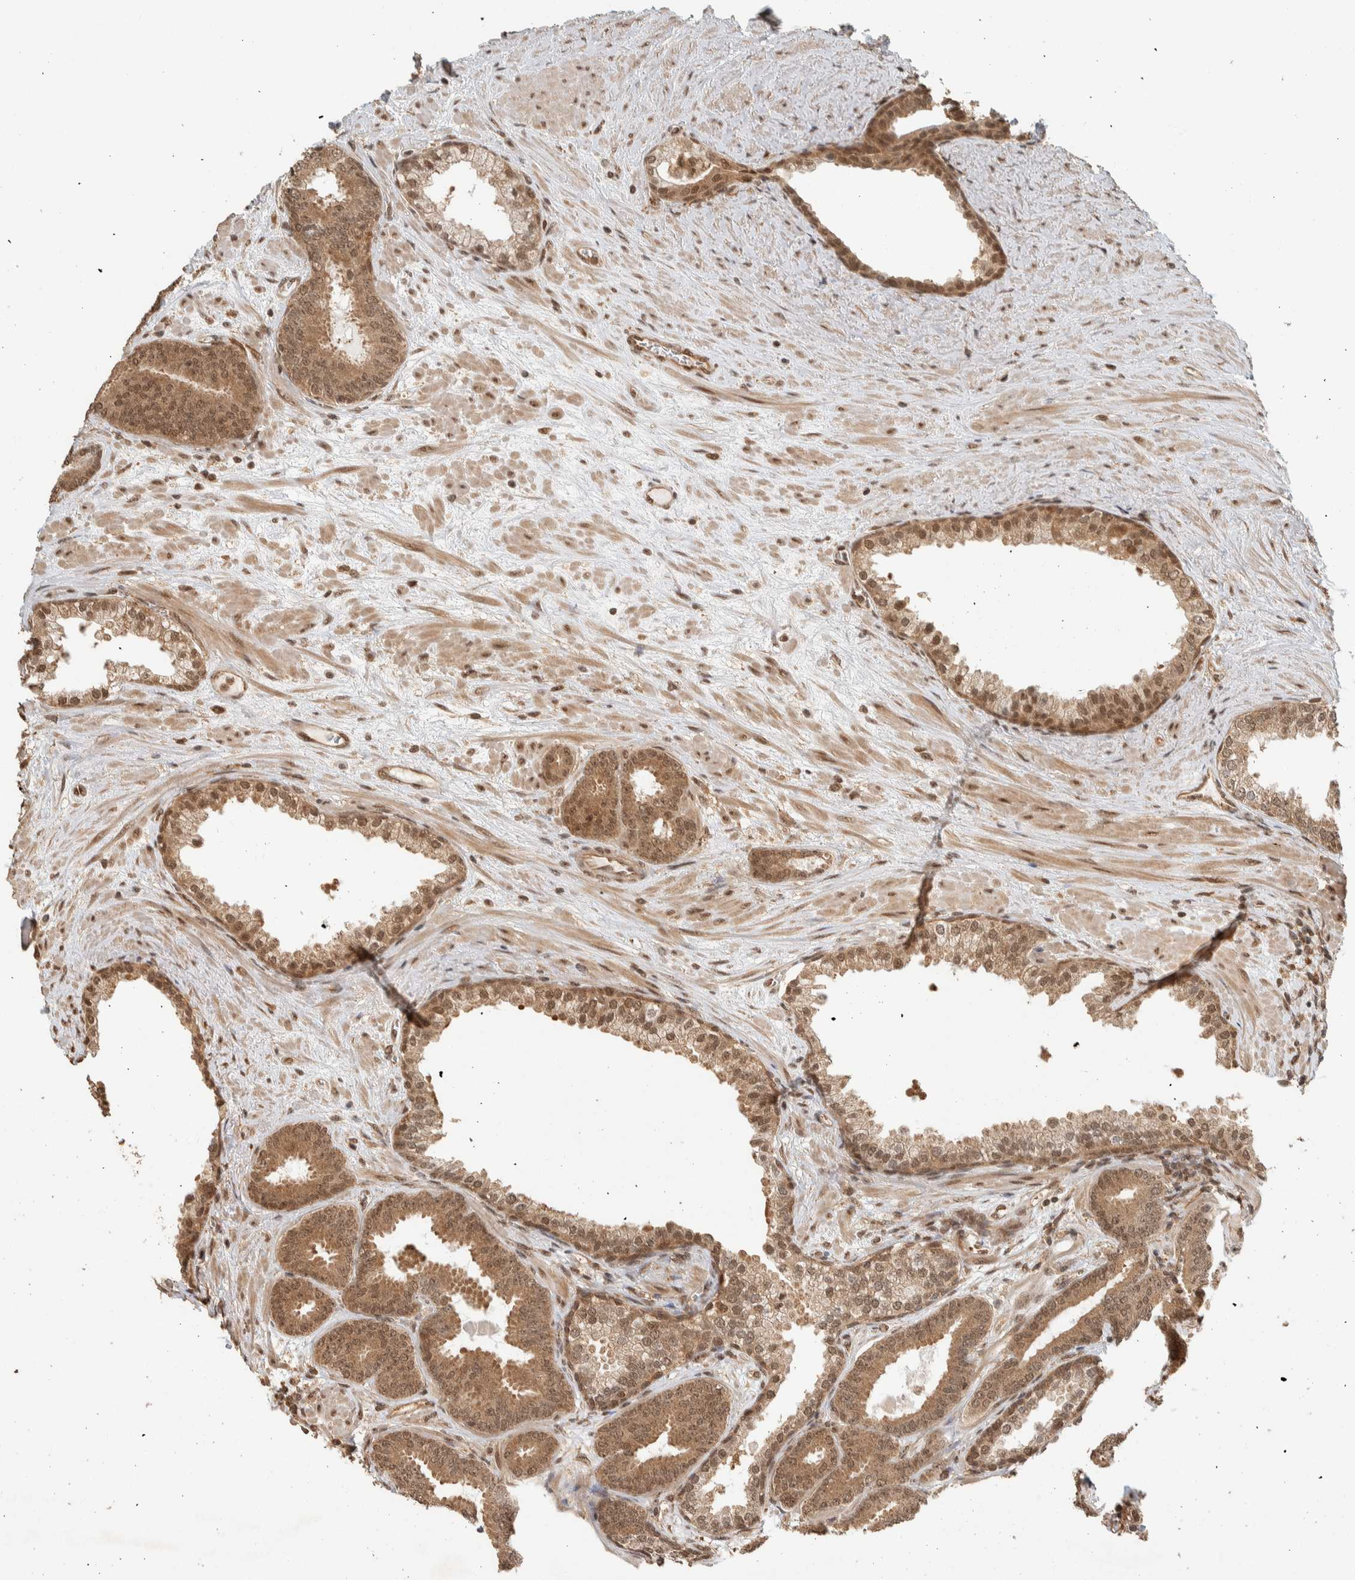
{"staining": {"intensity": "moderate", "quantity": ">75%", "location": "cytoplasmic/membranous,nuclear"}, "tissue": "prostate cancer", "cell_type": "Tumor cells", "image_type": "cancer", "snomed": [{"axis": "morphology", "description": "Adenocarcinoma, Low grade"}, {"axis": "topography", "description": "Prostate"}], "caption": "IHC photomicrograph of human prostate cancer stained for a protein (brown), which exhibits medium levels of moderate cytoplasmic/membranous and nuclear staining in approximately >75% of tumor cells.", "gene": "ZBTB2", "patient": {"sex": "male", "age": 62}}